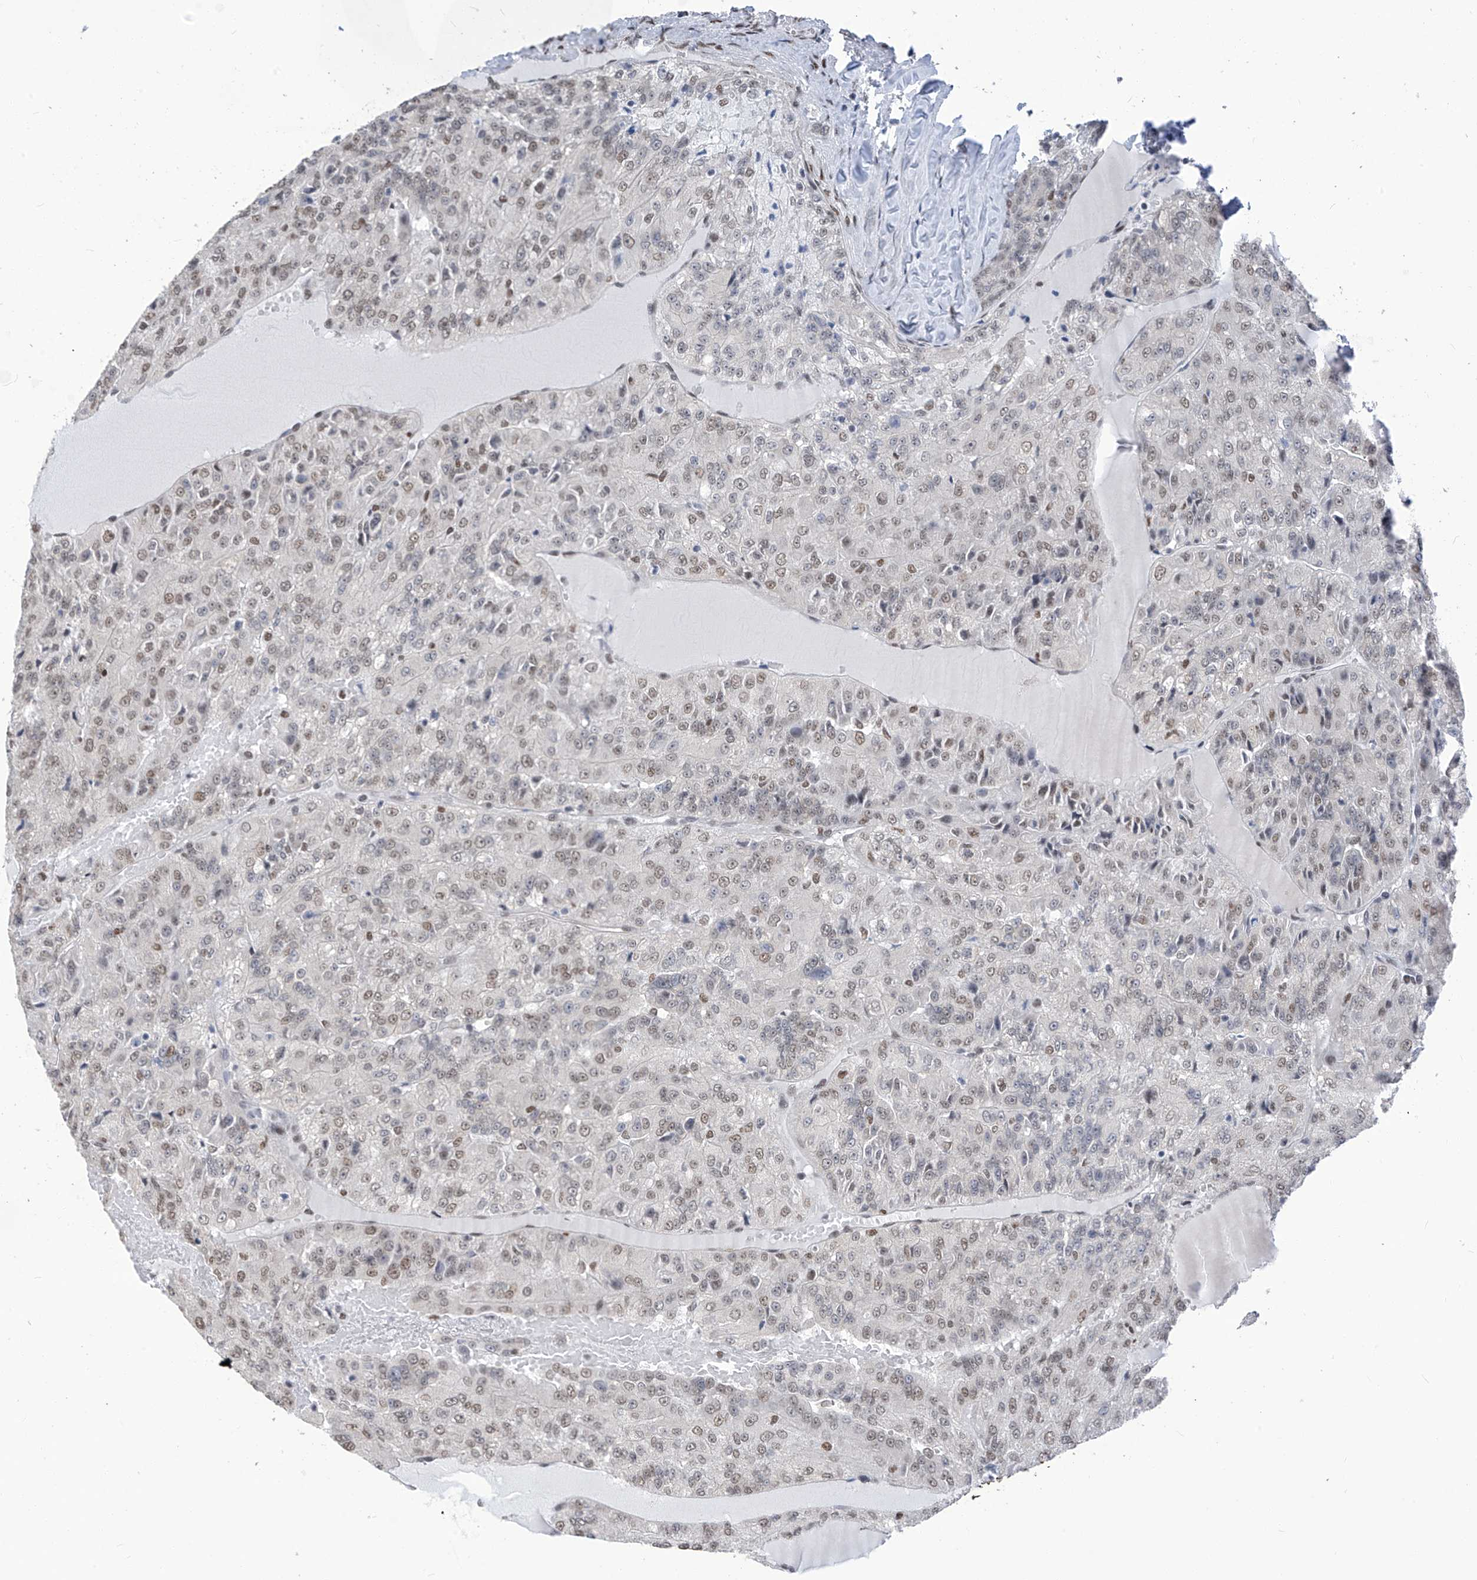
{"staining": {"intensity": "weak", "quantity": ">75%", "location": "nuclear"}, "tissue": "renal cancer", "cell_type": "Tumor cells", "image_type": "cancer", "snomed": [{"axis": "morphology", "description": "Adenocarcinoma, NOS"}, {"axis": "topography", "description": "Kidney"}], "caption": "Protein staining of adenocarcinoma (renal) tissue exhibits weak nuclear positivity in about >75% of tumor cells. The protein of interest is shown in brown color, while the nuclei are stained blue.", "gene": "KHSRP", "patient": {"sex": "female", "age": 63}}